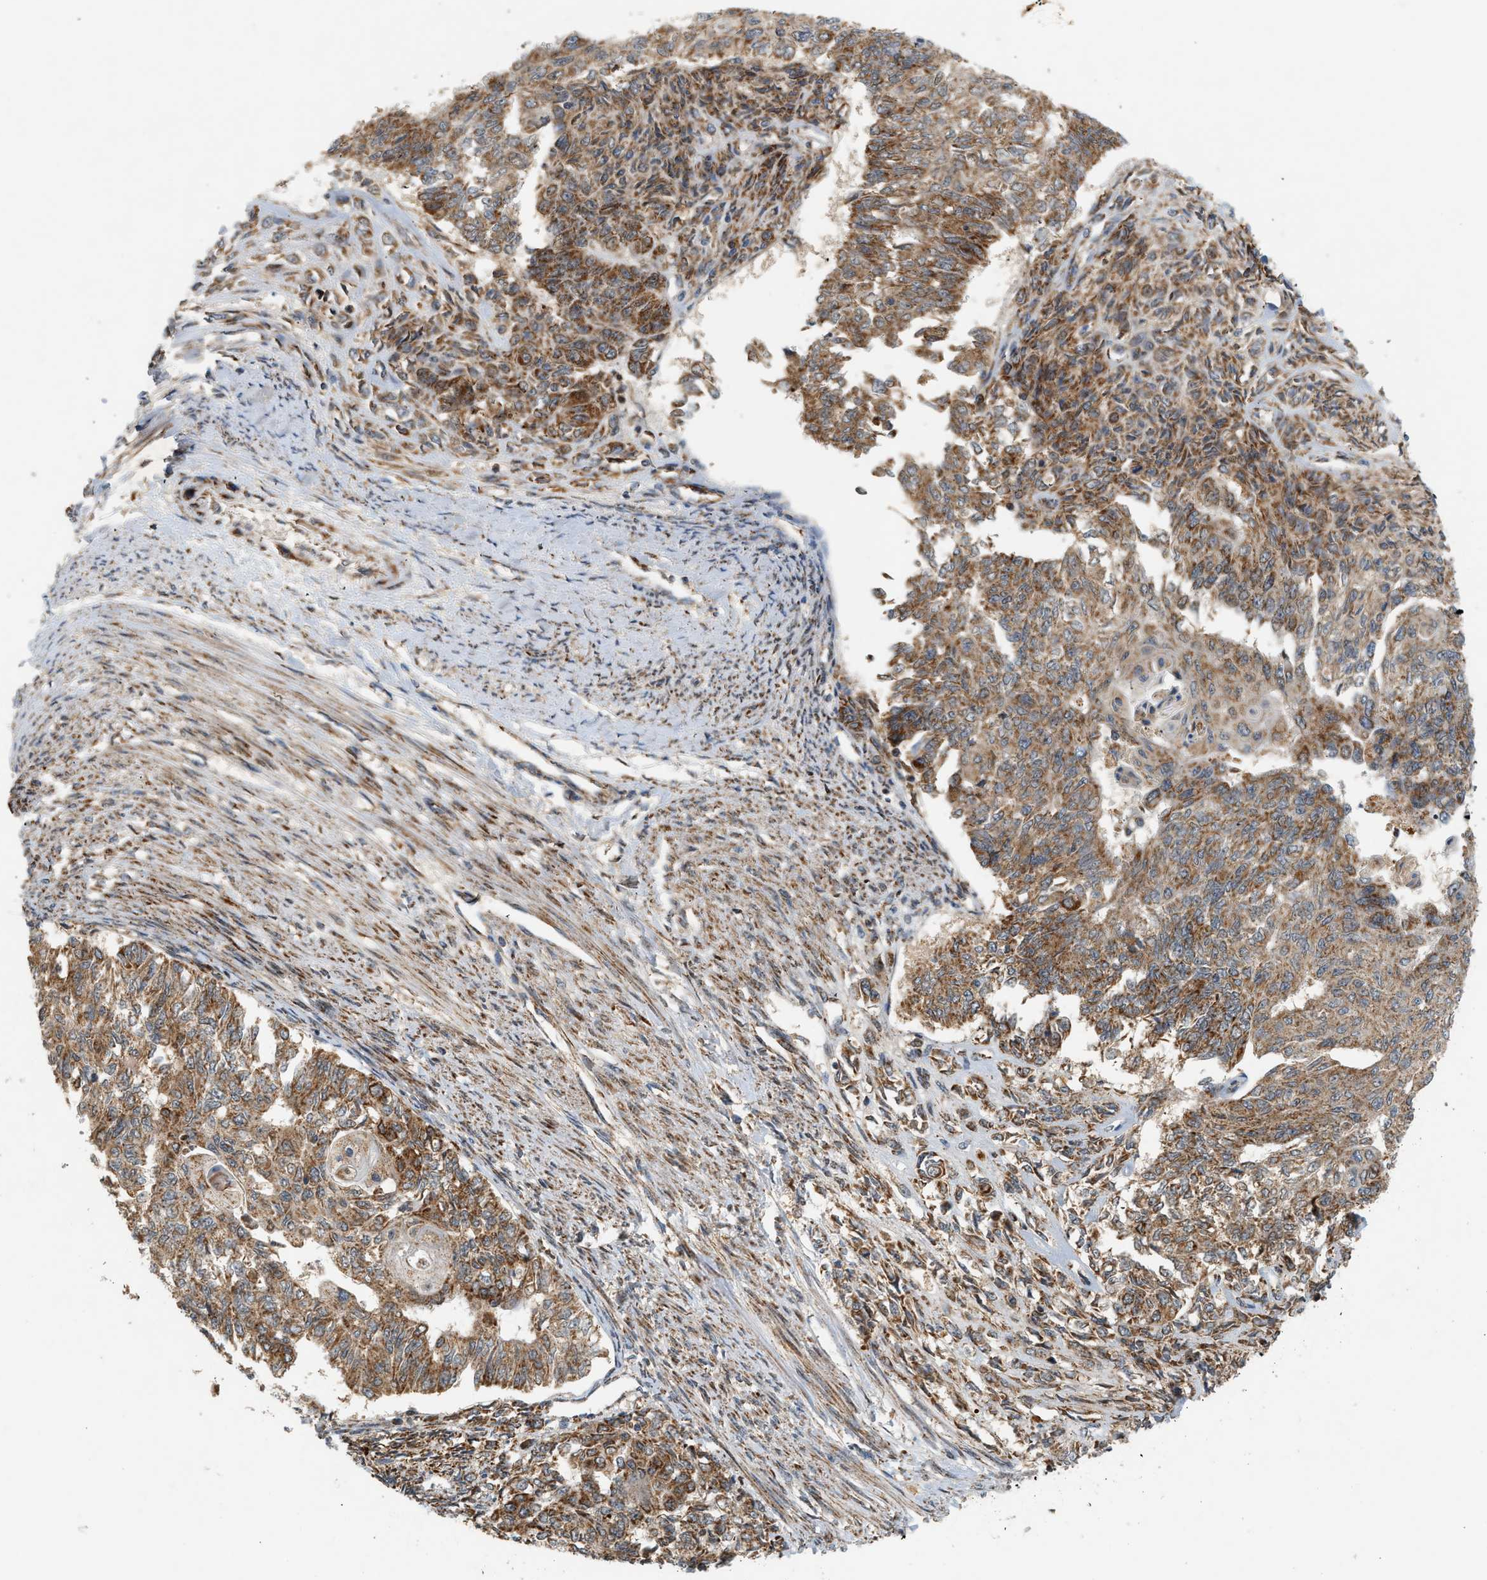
{"staining": {"intensity": "moderate", "quantity": ">75%", "location": "cytoplasmic/membranous"}, "tissue": "endometrial cancer", "cell_type": "Tumor cells", "image_type": "cancer", "snomed": [{"axis": "morphology", "description": "Adenocarcinoma, NOS"}, {"axis": "topography", "description": "Endometrium"}], "caption": "Tumor cells demonstrate moderate cytoplasmic/membranous expression in approximately >75% of cells in adenocarcinoma (endometrial).", "gene": "MCU", "patient": {"sex": "female", "age": 32}}